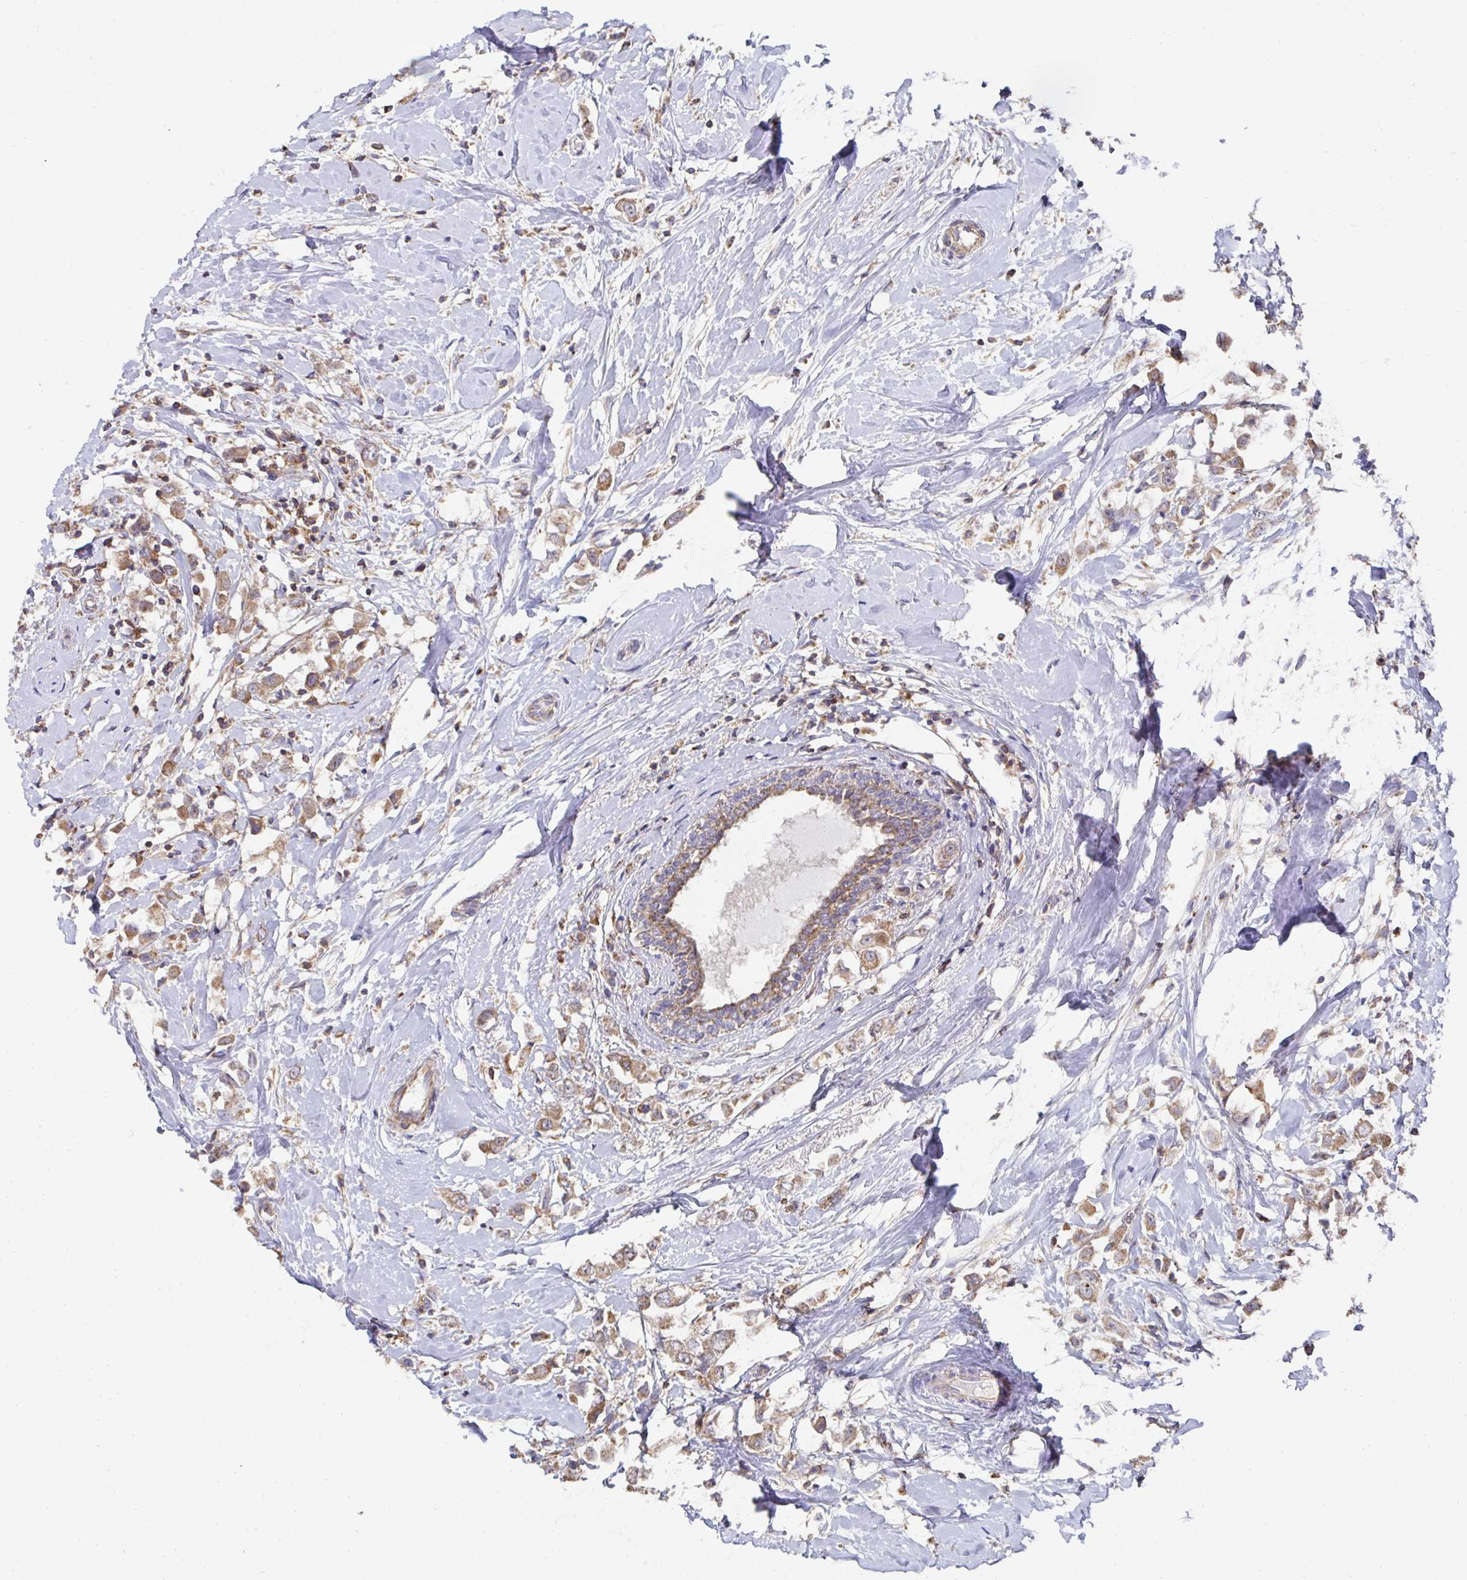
{"staining": {"intensity": "moderate", "quantity": ">75%", "location": "cytoplasmic/membranous"}, "tissue": "breast cancer", "cell_type": "Tumor cells", "image_type": "cancer", "snomed": [{"axis": "morphology", "description": "Duct carcinoma"}, {"axis": "topography", "description": "Breast"}], "caption": "Protein expression analysis of human intraductal carcinoma (breast) reveals moderate cytoplasmic/membranous positivity in about >75% of tumor cells.", "gene": "DZANK1", "patient": {"sex": "female", "age": 61}}